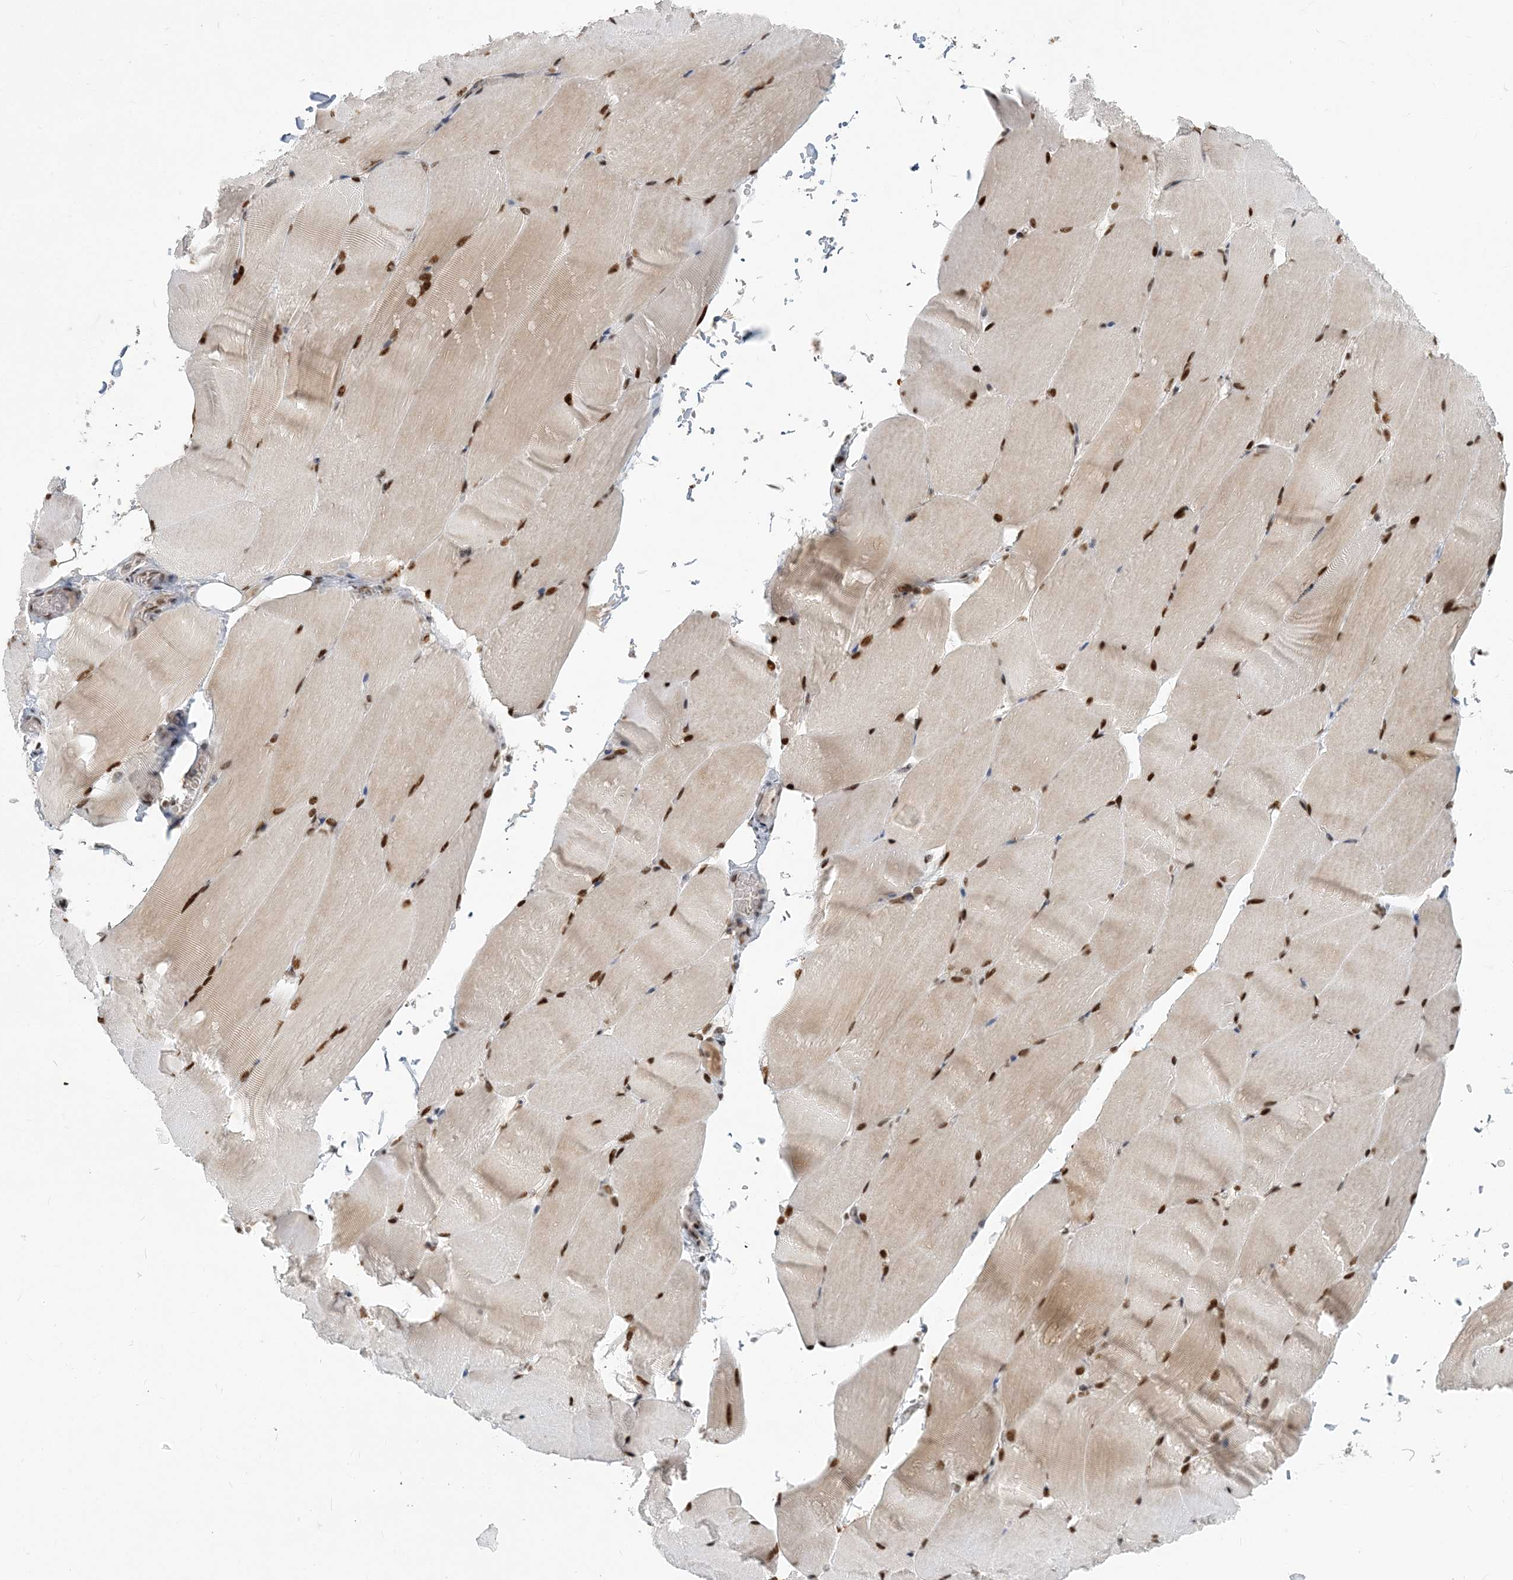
{"staining": {"intensity": "strong", "quantity": ">75%", "location": "cytoplasmic/membranous,nuclear"}, "tissue": "skeletal muscle", "cell_type": "Myocytes", "image_type": "normal", "snomed": [{"axis": "morphology", "description": "Normal tissue, NOS"}, {"axis": "topography", "description": "Skeletal muscle"}, {"axis": "topography", "description": "Parathyroid gland"}], "caption": "A histopathology image showing strong cytoplasmic/membranous,nuclear expression in about >75% of myocytes in benign skeletal muscle, as visualized by brown immunohistochemical staining.", "gene": "PLRG1", "patient": {"sex": "female", "age": 37}}